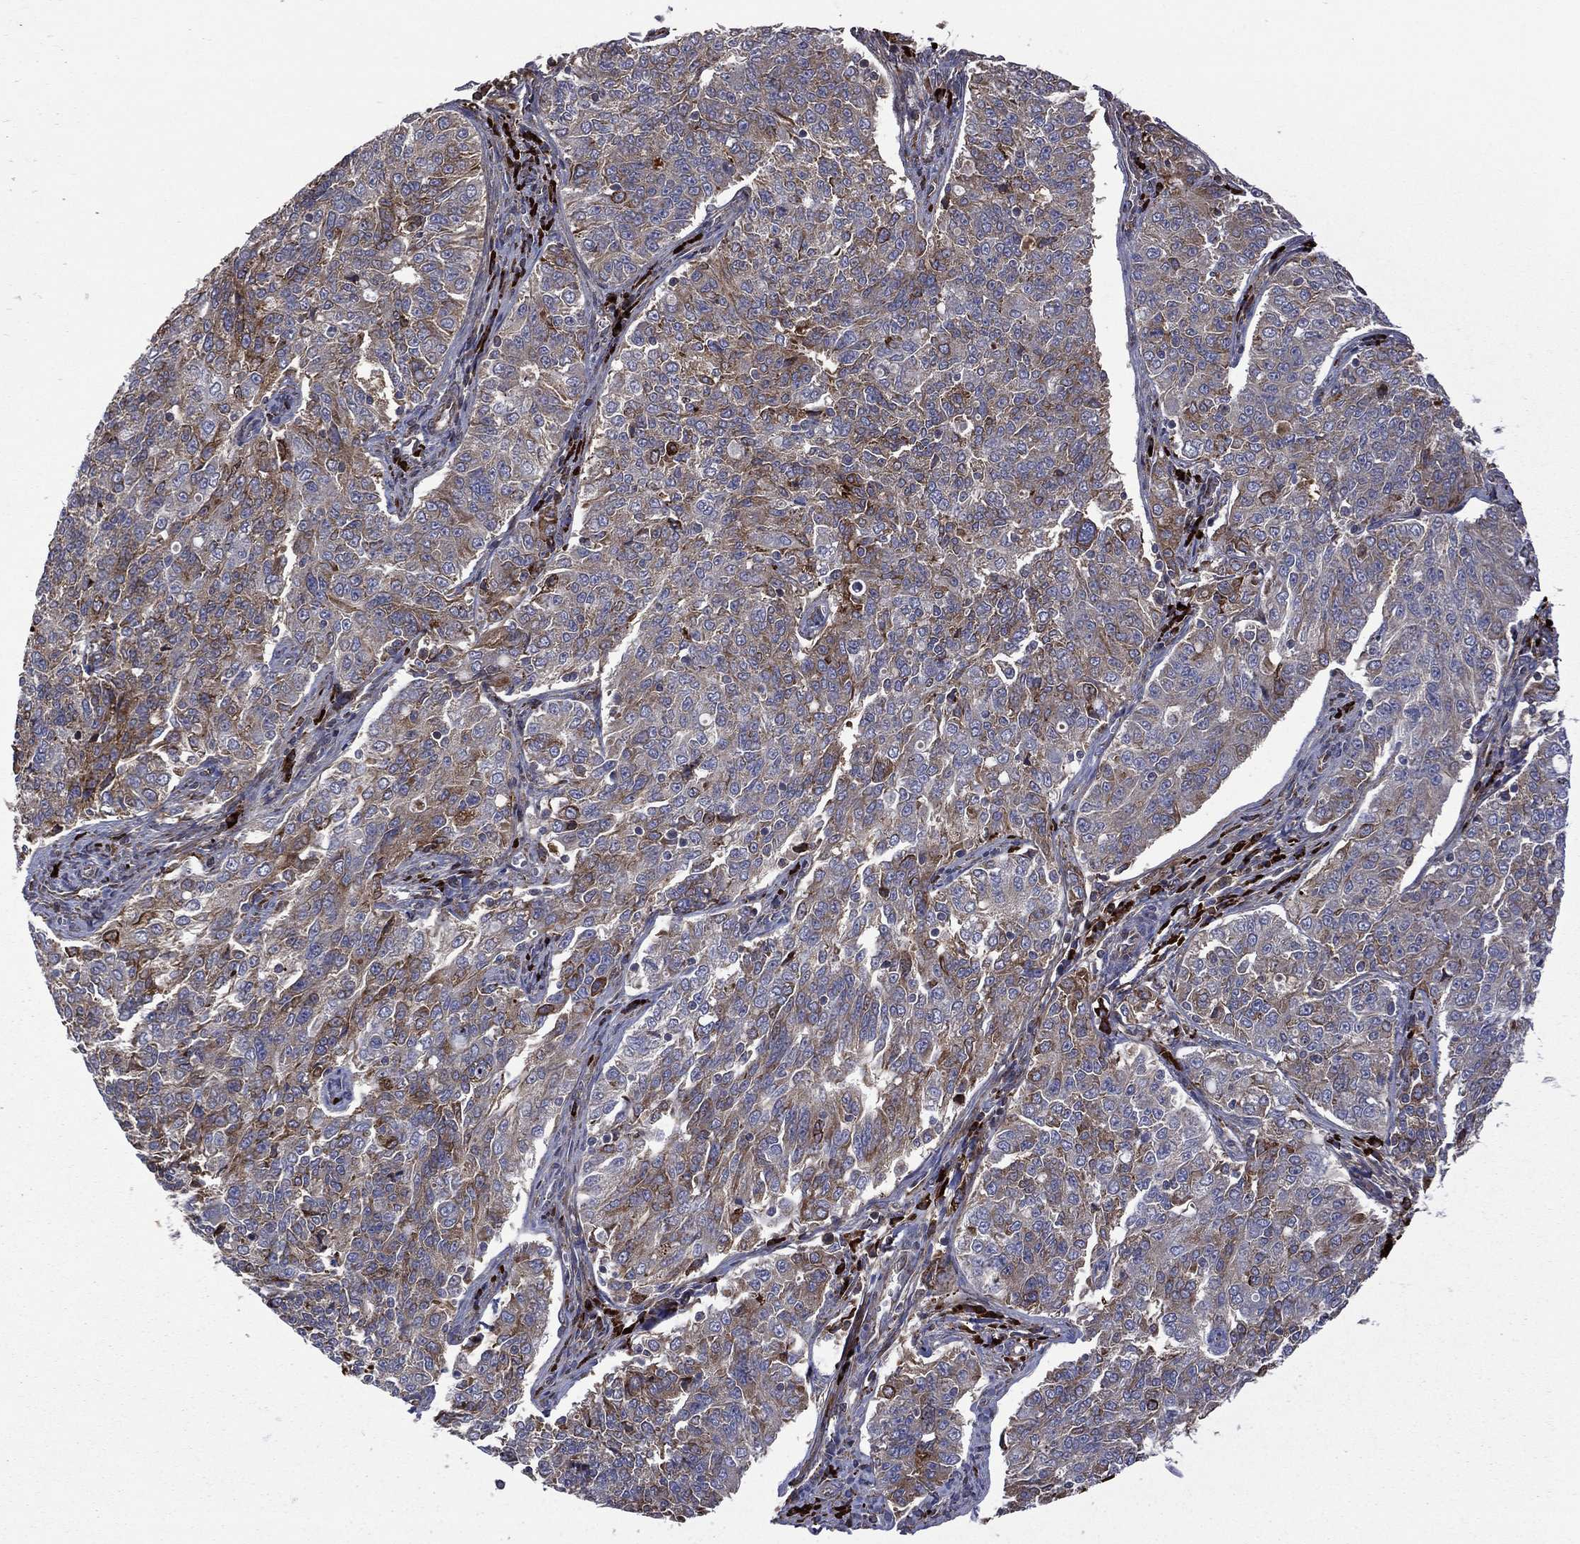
{"staining": {"intensity": "moderate", "quantity": "25%-75%", "location": "cytoplasmic/membranous"}, "tissue": "endometrial cancer", "cell_type": "Tumor cells", "image_type": "cancer", "snomed": [{"axis": "morphology", "description": "Adenocarcinoma, NOS"}, {"axis": "topography", "description": "Endometrium"}], "caption": "Brown immunohistochemical staining in endometrial adenocarcinoma shows moderate cytoplasmic/membranous positivity in about 25%-75% of tumor cells.", "gene": "C20orf96", "patient": {"sex": "female", "age": 43}}